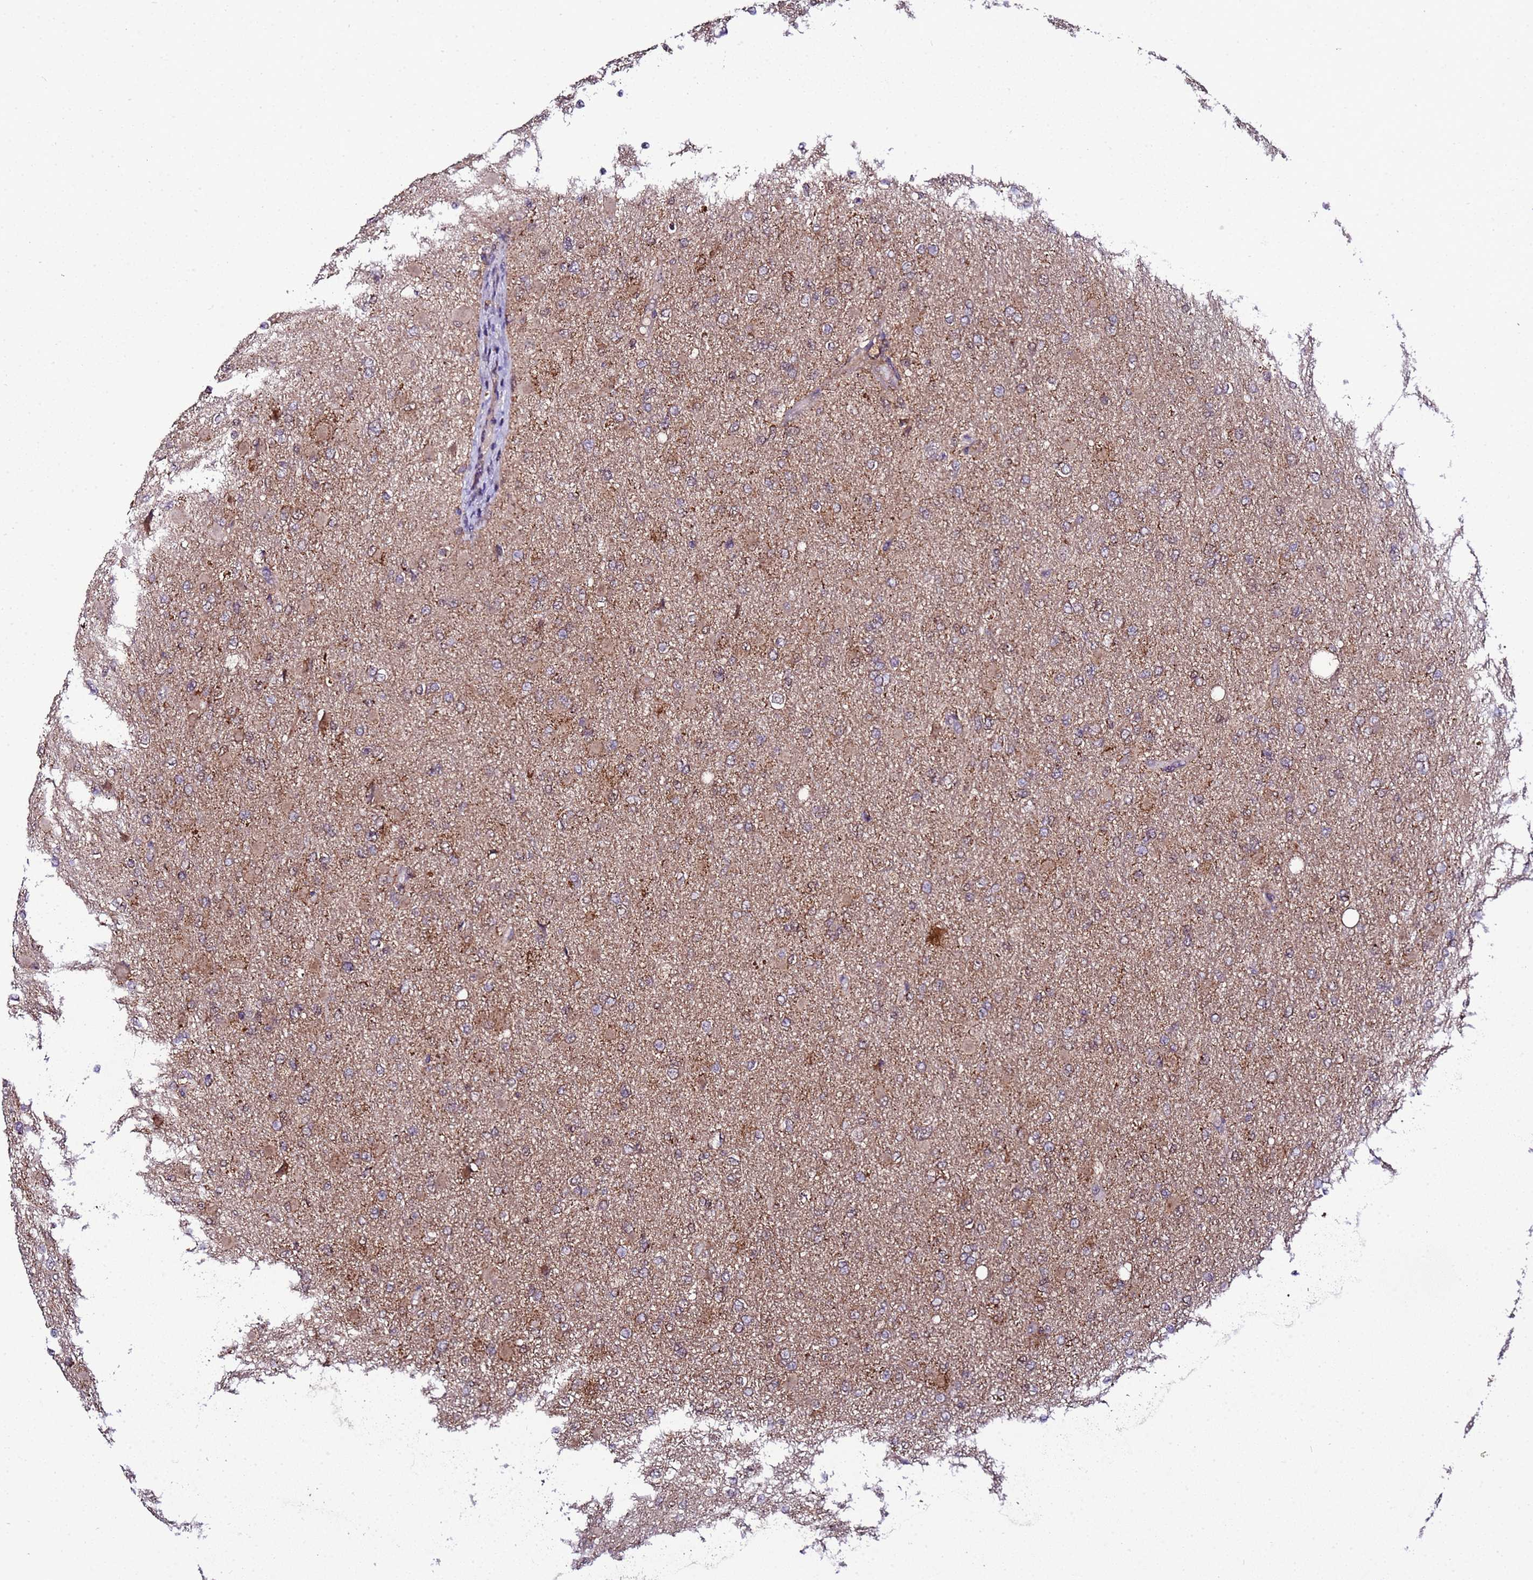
{"staining": {"intensity": "weak", "quantity": ">75%", "location": "cytoplasmic/membranous"}, "tissue": "glioma", "cell_type": "Tumor cells", "image_type": "cancer", "snomed": [{"axis": "morphology", "description": "Glioma, malignant, High grade"}, {"axis": "topography", "description": "Cerebral cortex"}], "caption": "High-grade glioma (malignant) was stained to show a protein in brown. There is low levels of weak cytoplasmic/membranous staining in approximately >75% of tumor cells. Ihc stains the protein of interest in brown and the nuclei are stained blue.", "gene": "HSPBAP1", "patient": {"sex": "female", "age": 36}}